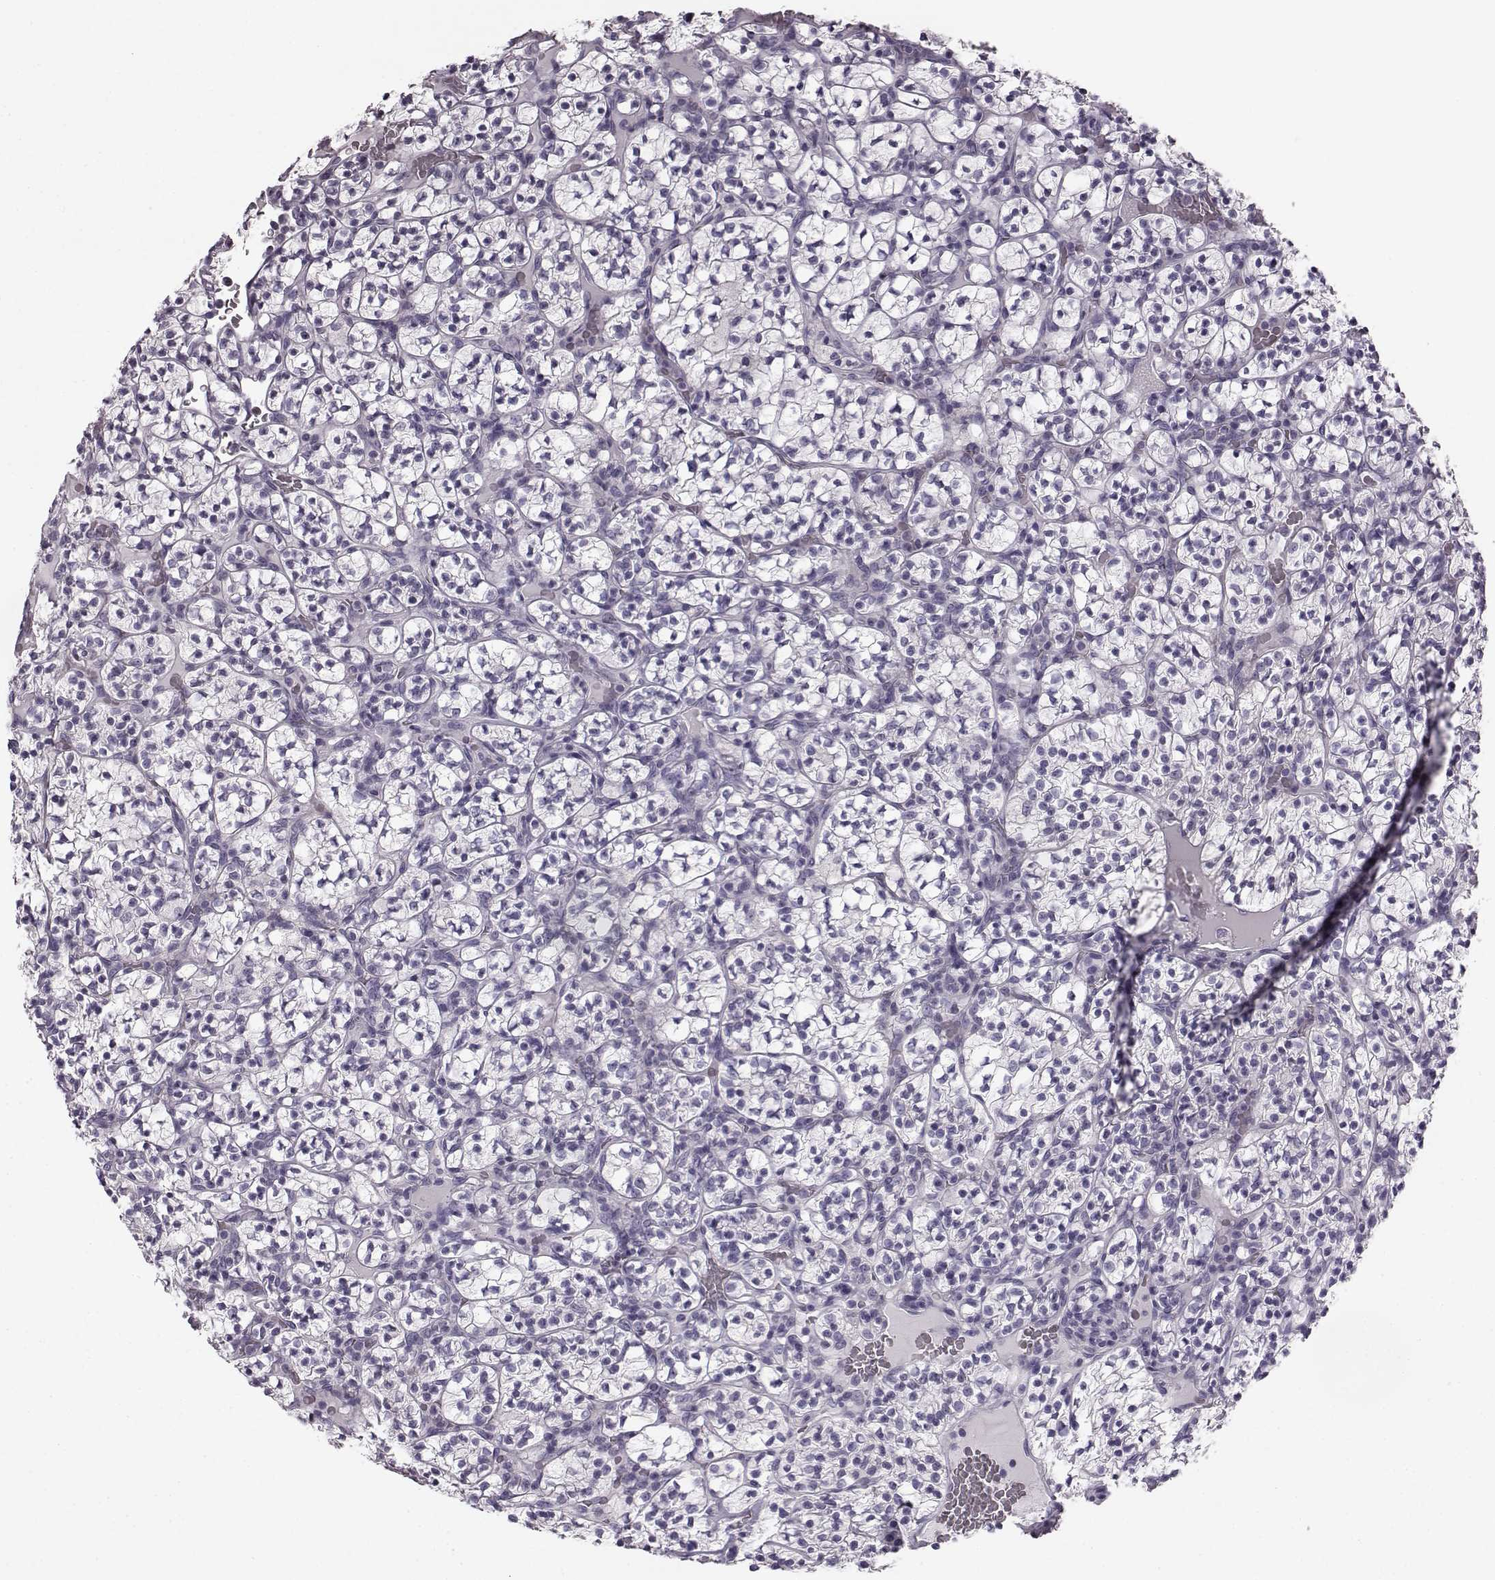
{"staining": {"intensity": "negative", "quantity": "none", "location": "none"}, "tissue": "renal cancer", "cell_type": "Tumor cells", "image_type": "cancer", "snomed": [{"axis": "morphology", "description": "Adenocarcinoma, NOS"}, {"axis": "topography", "description": "Kidney"}], "caption": "Human renal adenocarcinoma stained for a protein using immunohistochemistry (IHC) reveals no expression in tumor cells.", "gene": "ODAD4", "patient": {"sex": "female", "age": 89}}